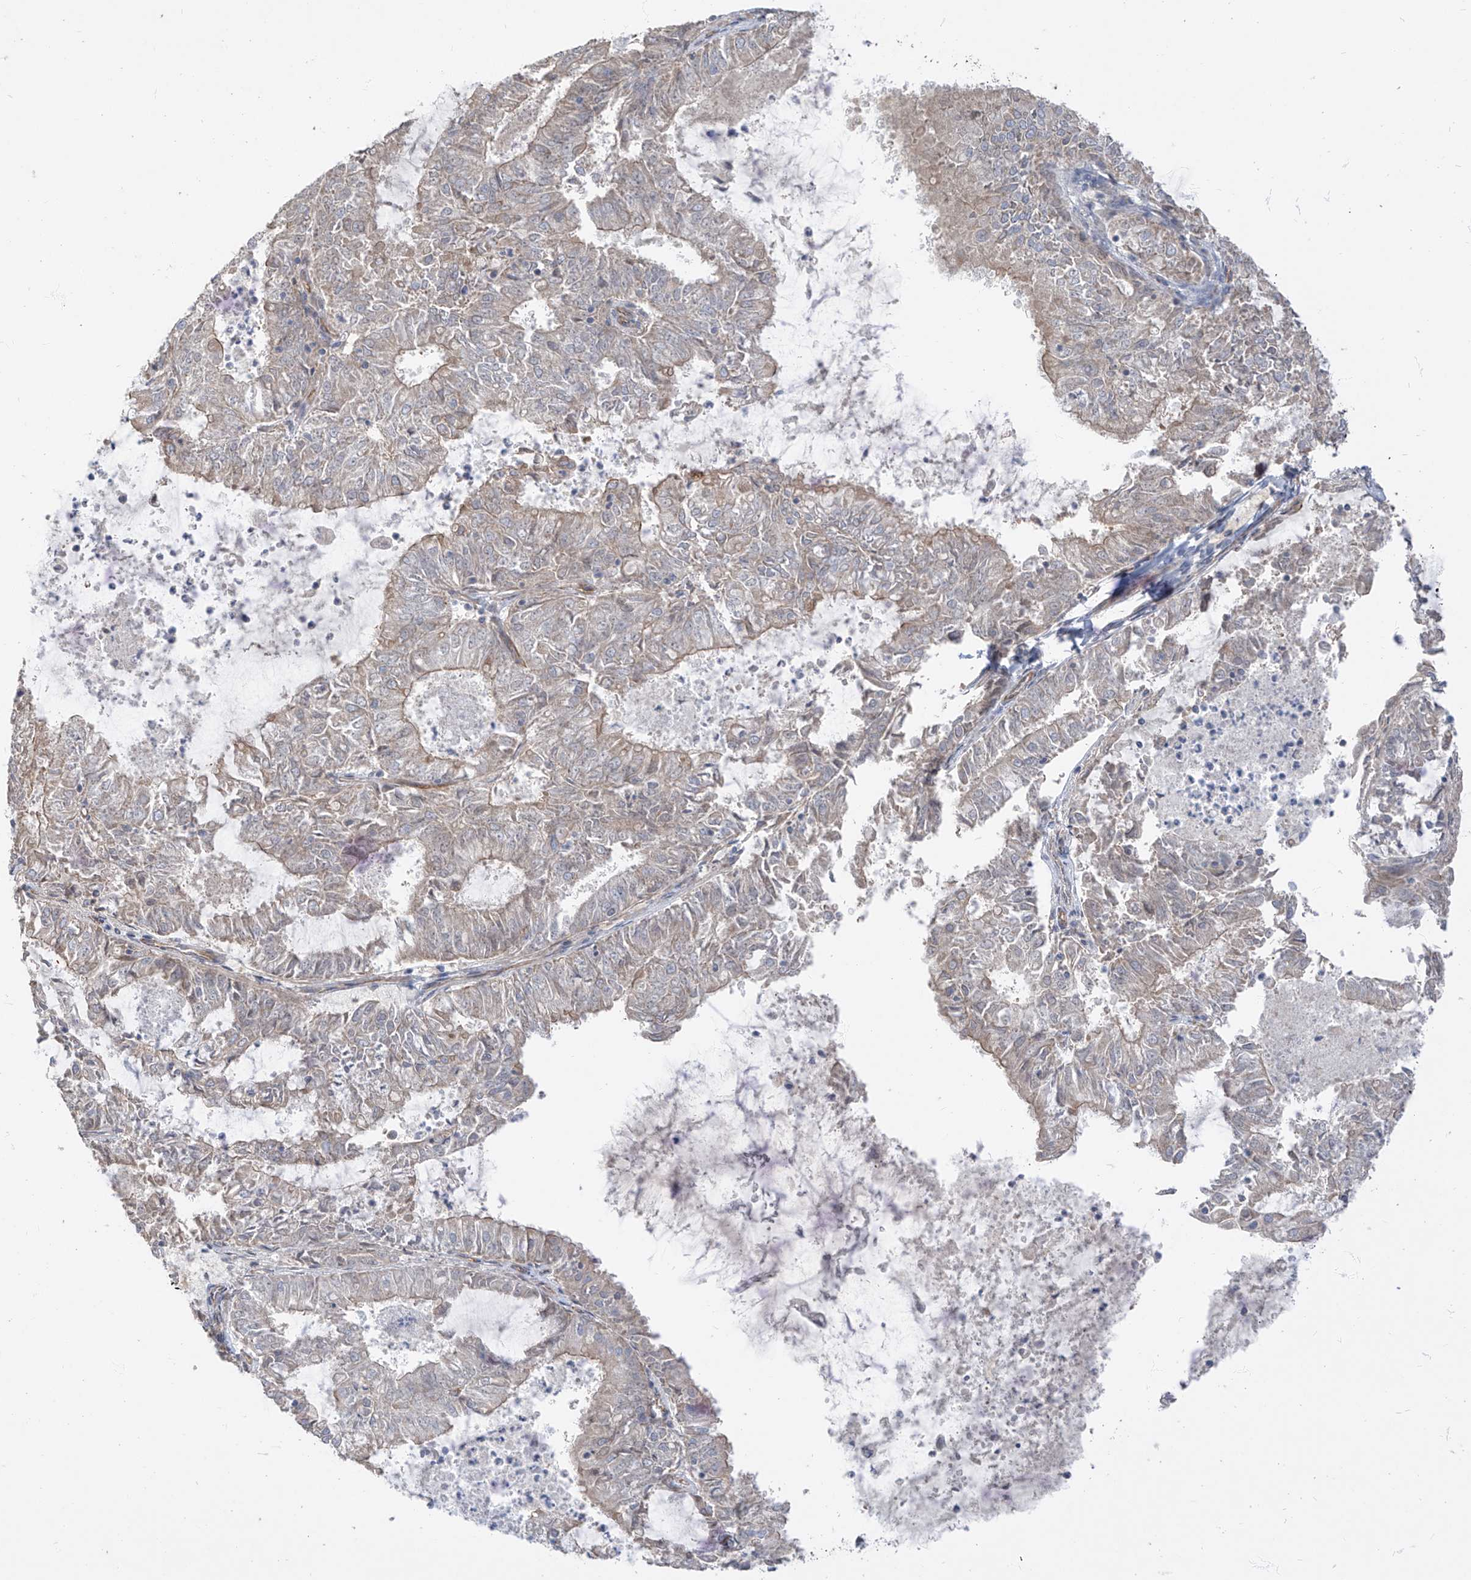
{"staining": {"intensity": "weak", "quantity": "<25%", "location": "cytoplasmic/membranous"}, "tissue": "endometrial cancer", "cell_type": "Tumor cells", "image_type": "cancer", "snomed": [{"axis": "morphology", "description": "Adenocarcinoma, NOS"}, {"axis": "topography", "description": "Endometrium"}], "caption": "The micrograph displays no staining of tumor cells in endometrial cancer. Nuclei are stained in blue.", "gene": "EPHX4", "patient": {"sex": "female", "age": 57}}